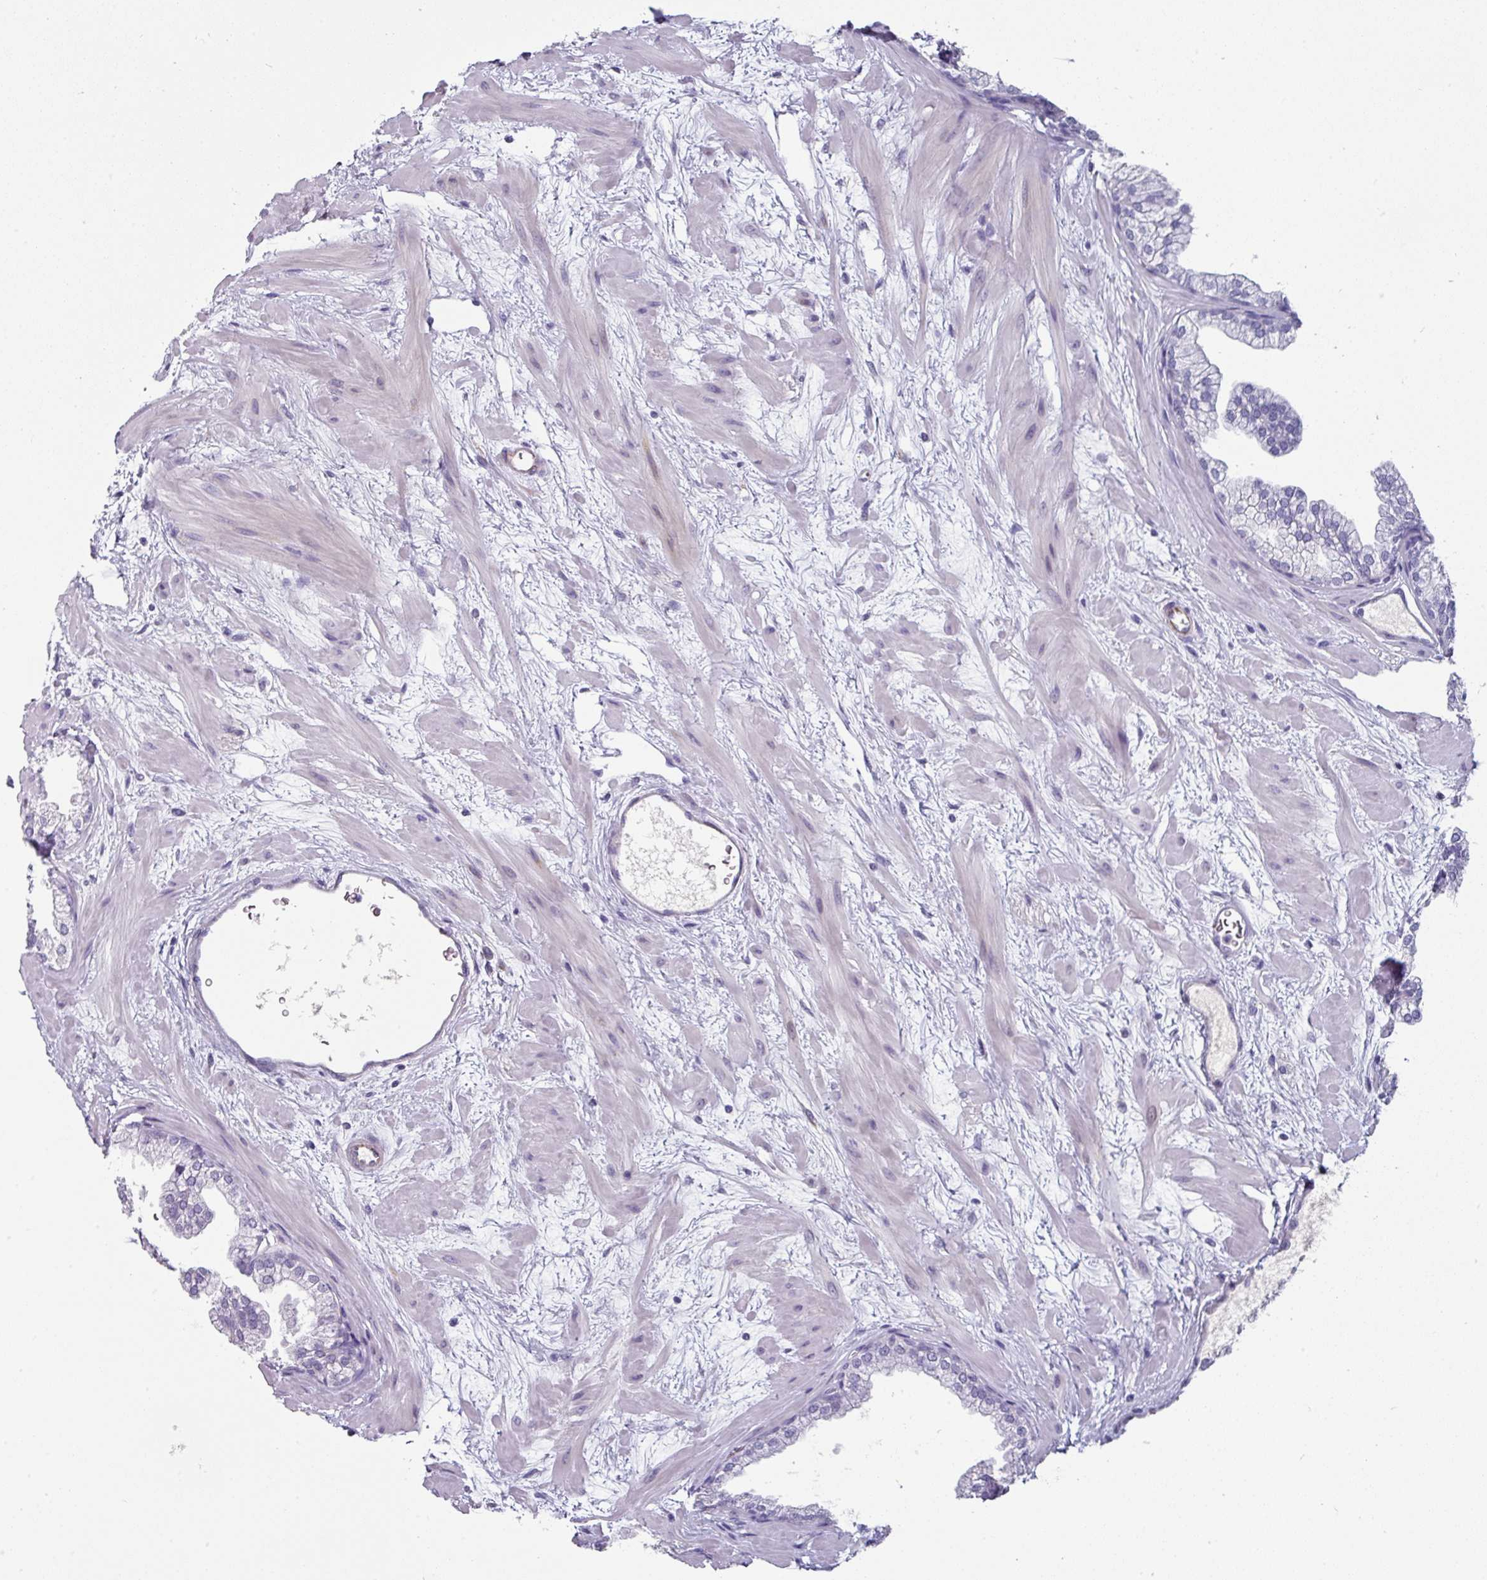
{"staining": {"intensity": "negative", "quantity": "none", "location": "none"}, "tissue": "prostate", "cell_type": "Glandular cells", "image_type": "normal", "snomed": [{"axis": "morphology", "description": "Normal tissue, NOS"}, {"axis": "topography", "description": "Prostate"}], "caption": "This is an immunohistochemistry photomicrograph of normal human prostate. There is no staining in glandular cells.", "gene": "EYA3", "patient": {"sex": "male", "age": 37}}